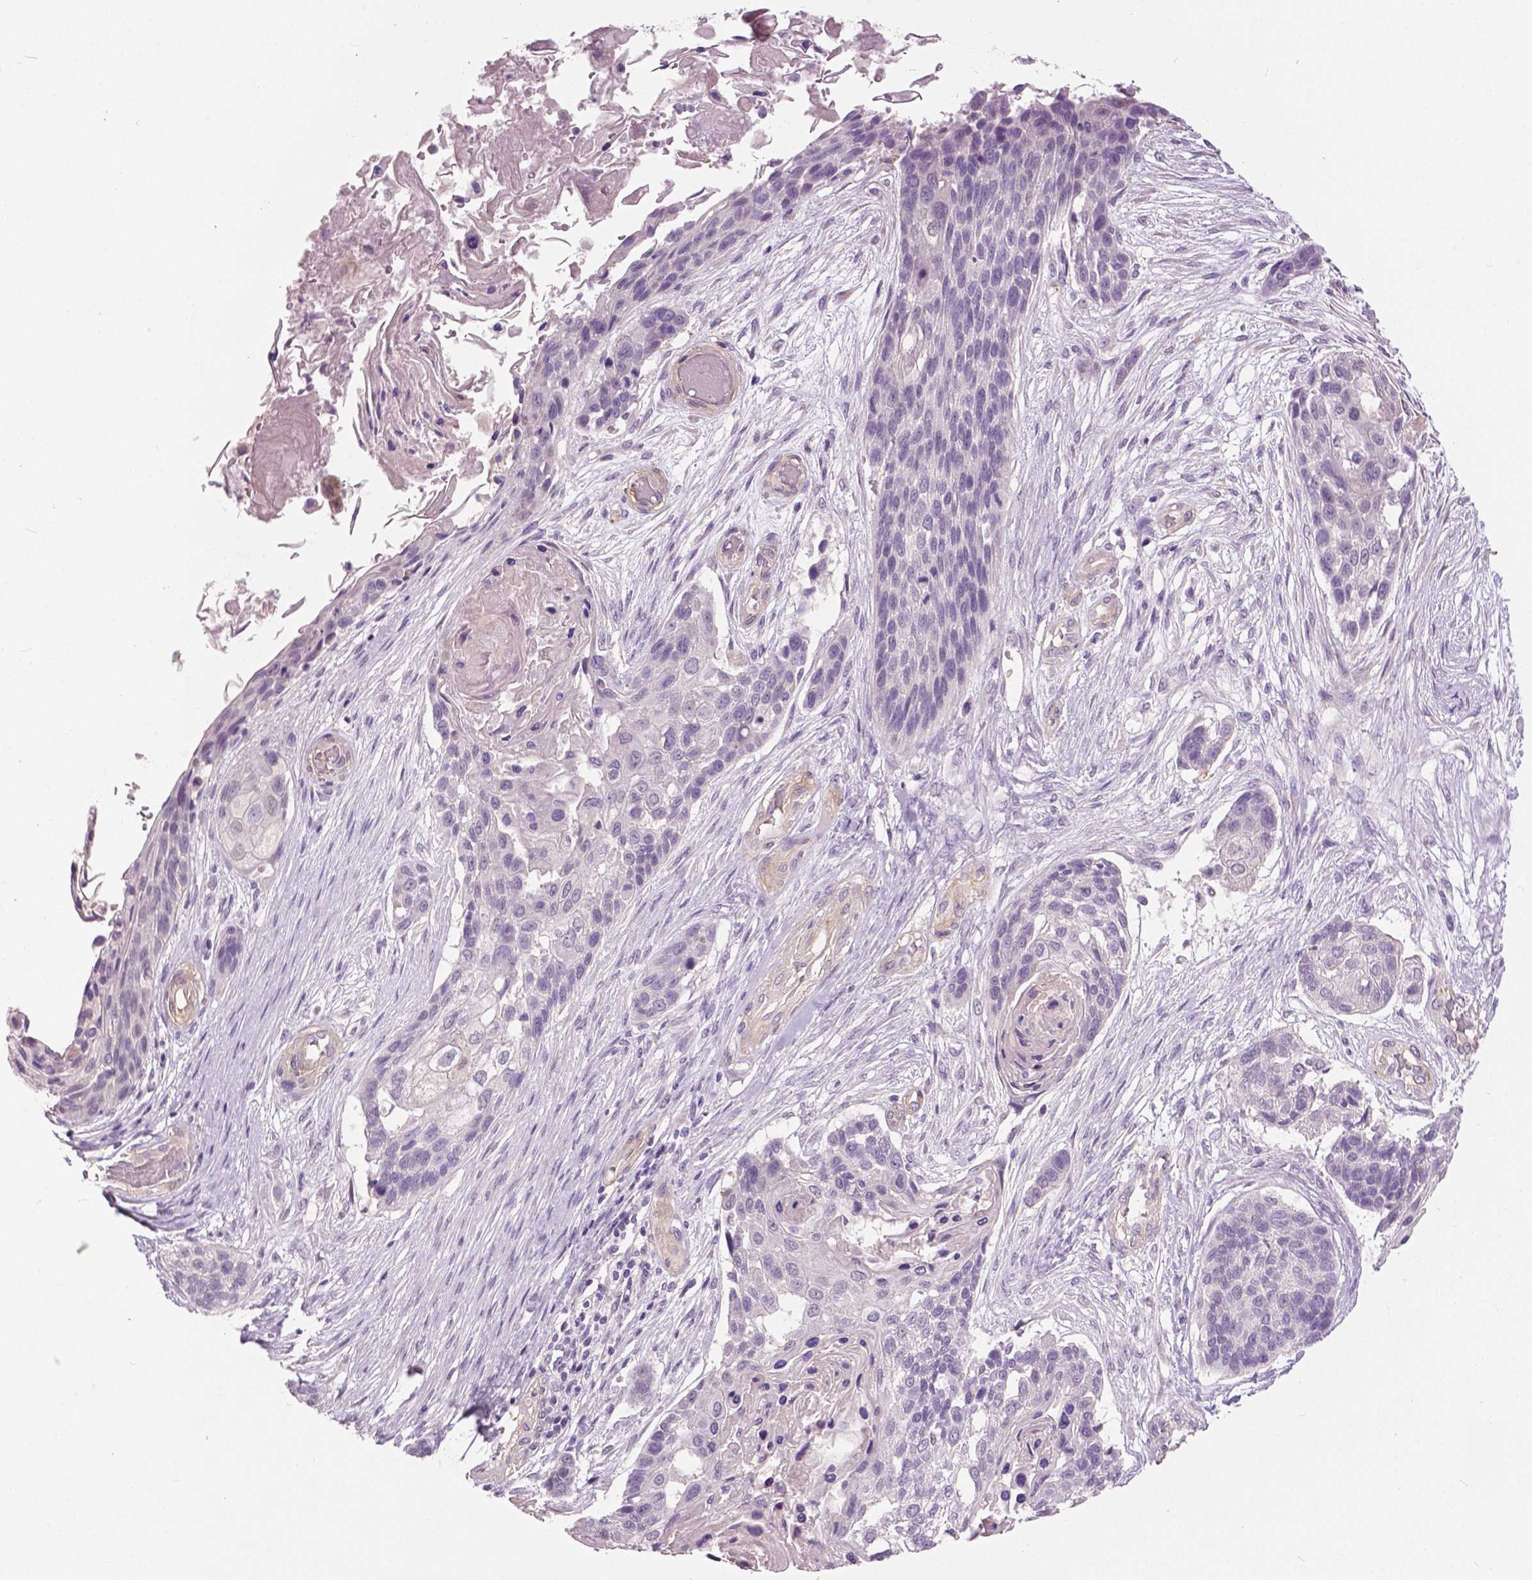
{"staining": {"intensity": "negative", "quantity": "none", "location": "none"}, "tissue": "lung cancer", "cell_type": "Tumor cells", "image_type": "cancer", "snomed": [{"axis": "morphology", "description": "Squamous cell carcinoma, NOS"}, {"axis": "topography", "description": "Lung"}], "caption": "IHC micrograph of human squamous cell carcinoma (lung) stained for a protein (brown), which displays no expression in tumor cells.", "gene": "FOXA1", "patient": {"sex": "male", "age": 69}}